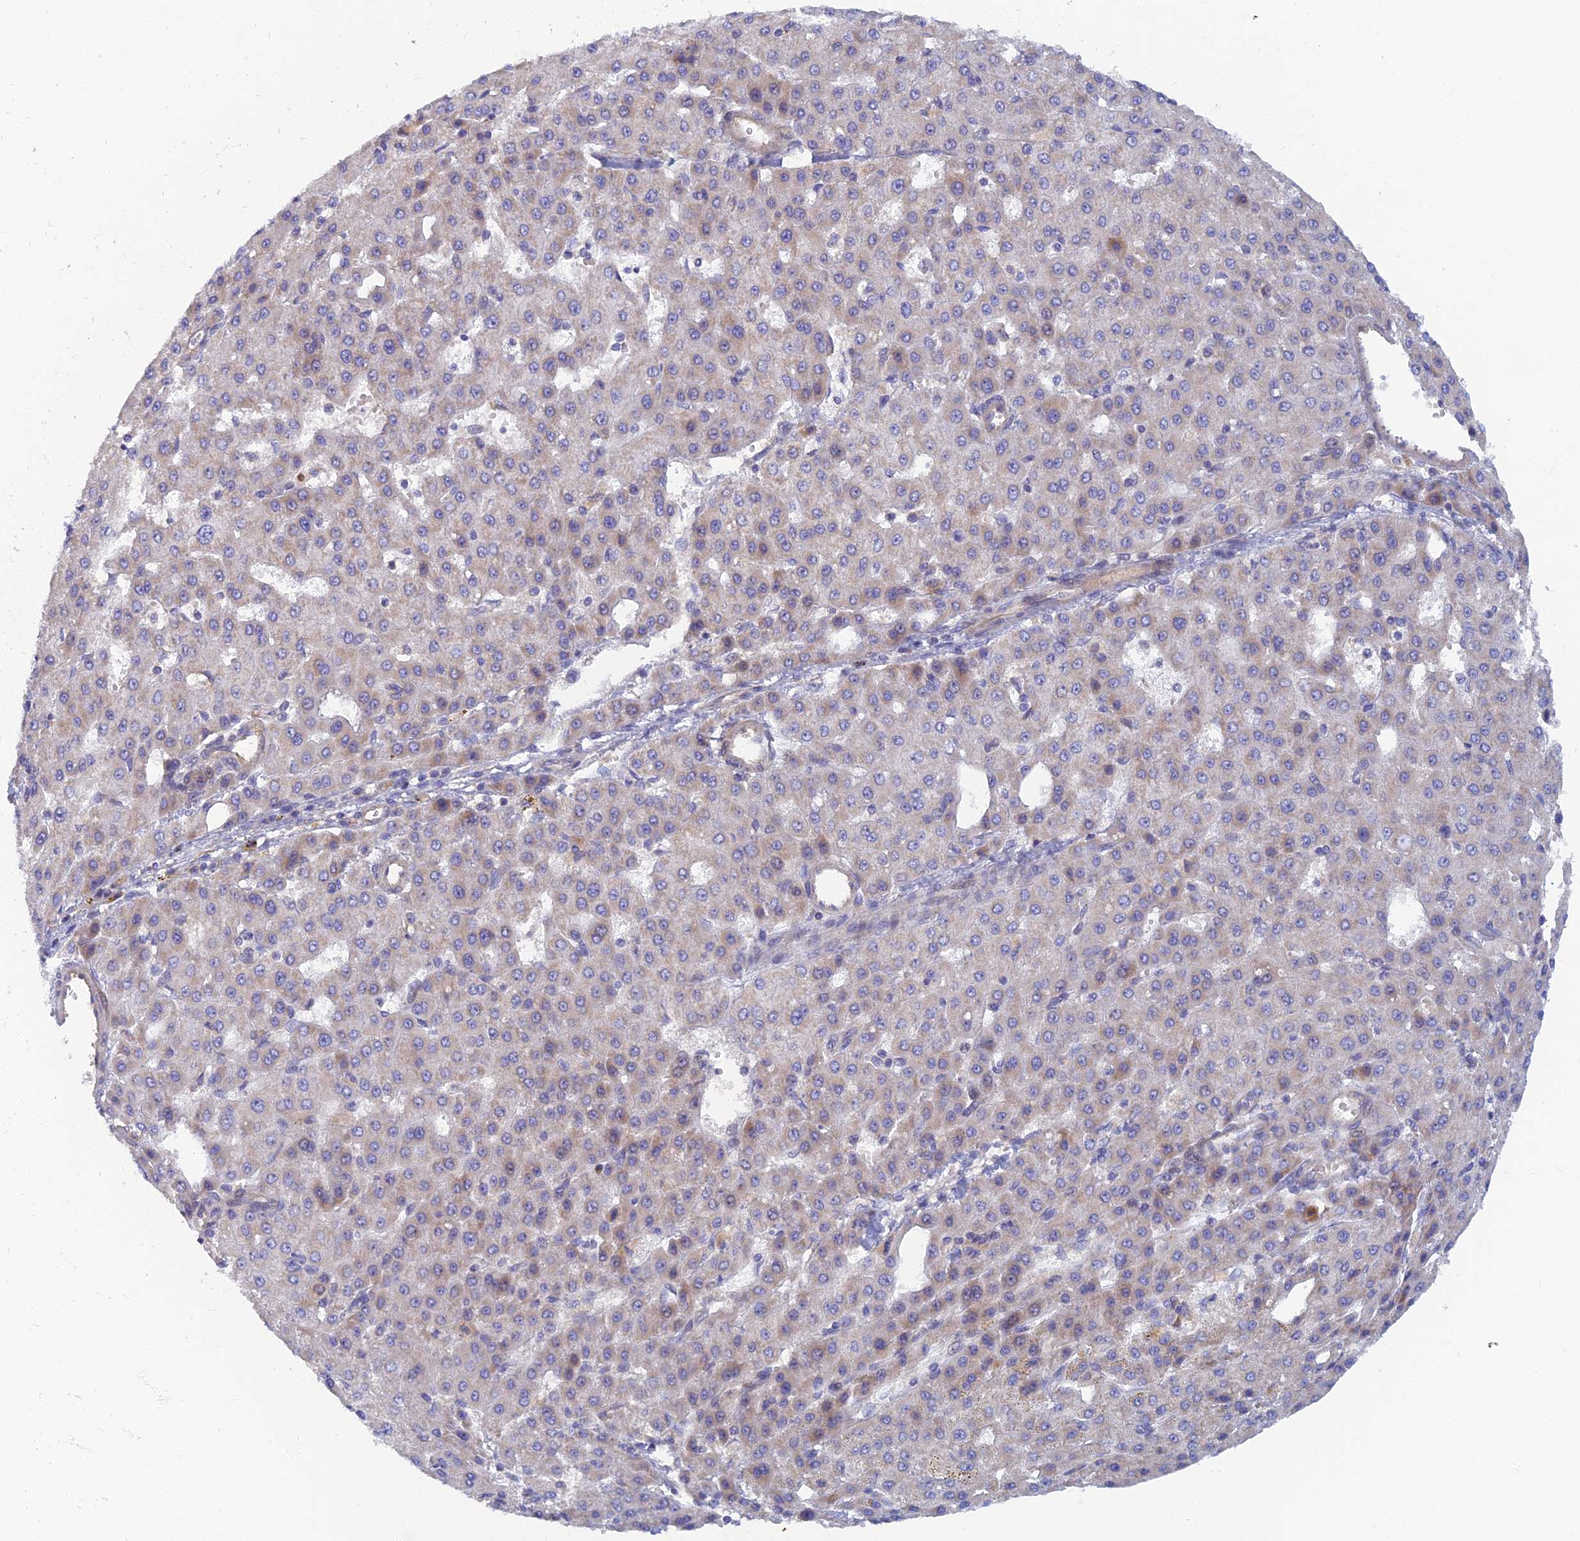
{"staining": {"intensity": "weak", "quantity": "<25%", "location": "cytoplasmic/membranous"}, "tissue": "liver cancer", "cell_type": "Tumor cells", "image_type": "cancer", "snomed": [{"axis": "morphology", "description": "Carcinoma, Hepatocellular, NOS"}, {"axis": "topography", "description": "Liver"}], "caption": "DAB (3,3'-diaminobenzidine) immunohistochemical staining of hepatocellular carcinoma (liver) exhibits no significant positivity in tumor cells.", "gene": "TMEM44", "patient": {"sex": "male", "age": 47}}